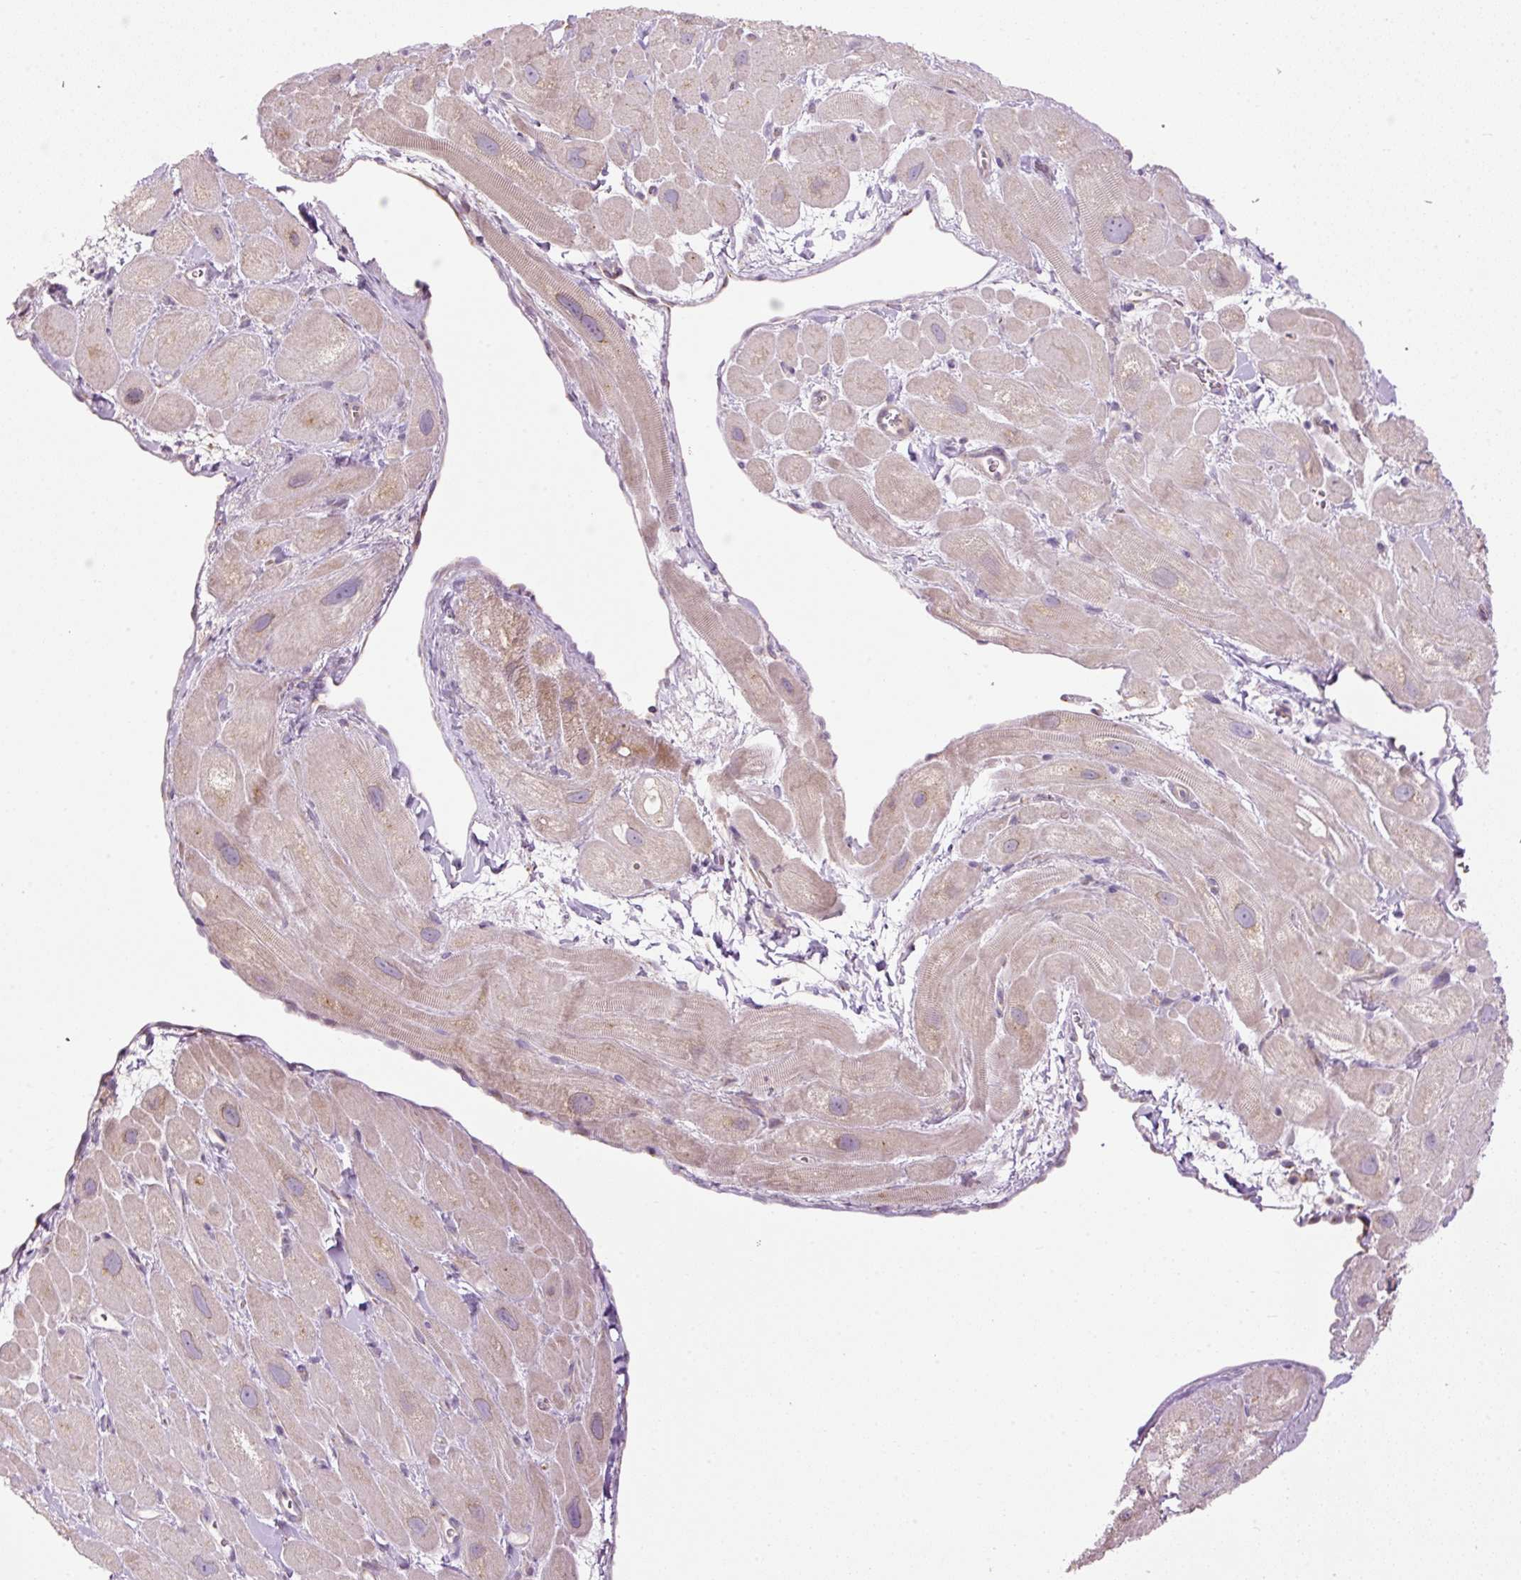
{"staining": {"intensity": "weak", "quantity": "25%-75%", "location": "cytoplasmic/membranous"}, "tissue": "heart muscle", "cell_type": "Cardiomyocytes", "image_type": "normal", "snomed": [{"axis": "morphology", "description": "Normal tissue, NOS"}, {"axis": "topography", "description": "Heart"}], "caption": "Human heart muscle stained with a brown dye reveals weak cytoplasmic/membranous positive positivity in about 25%-75% of cardiomyocytes.", "gene": "MZT2A", "patient": {"sex": "male", "age": 49}}